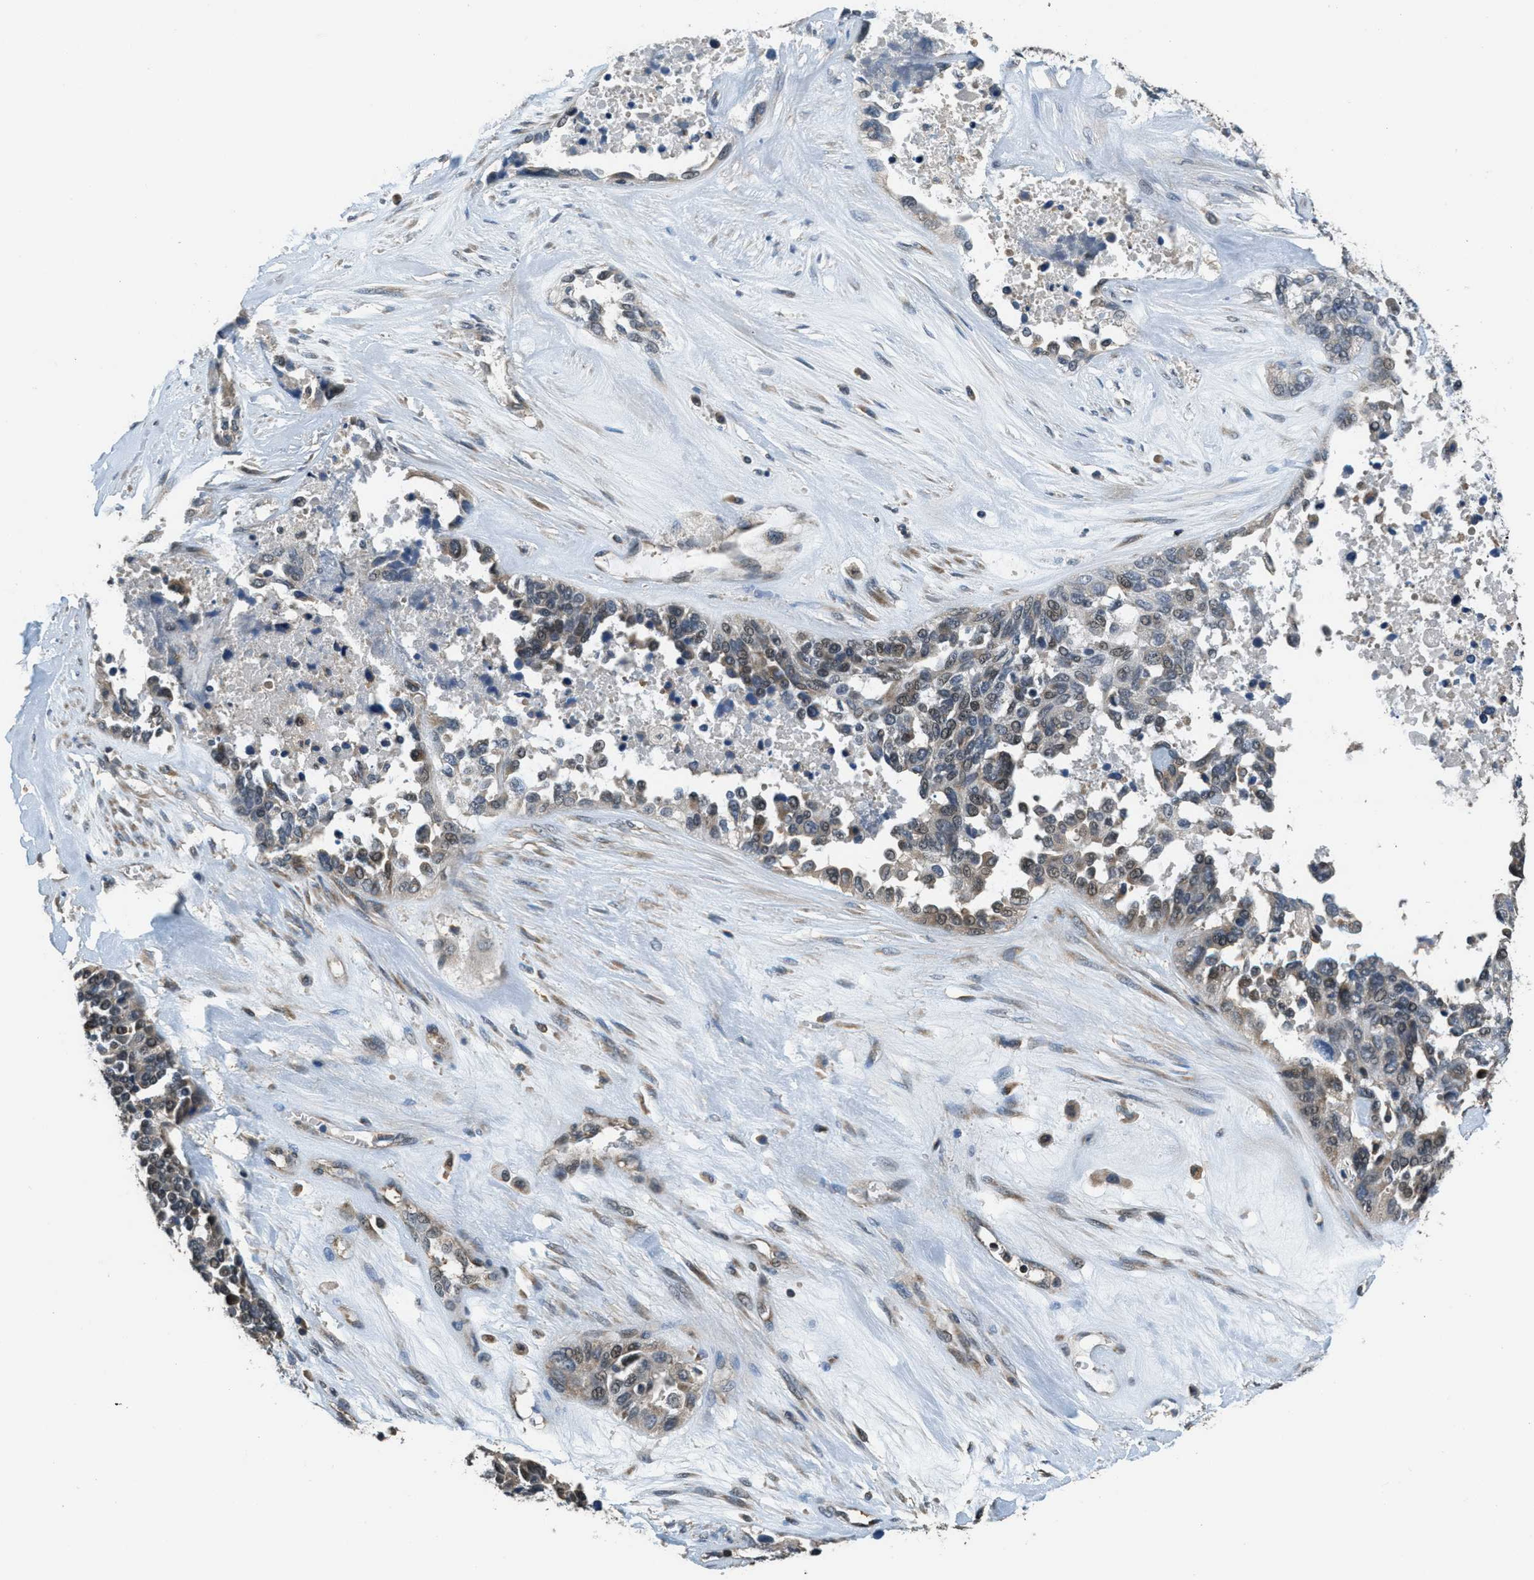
{"staining": {"intensity": "moderate", "quantity": "25%-75%", "location": "nuclear"}, "tissue": "ovarian cancer", "cell_type": "Tumor cells", "image_type": "cancer", "snomed": [{"axis": "morphology", "description": "Cystadenocarcinoma, serous, NOS"}, {"axis": "topography", "description": "Ovary"}], "caption": "A high-resolution photomicrograph shows IHC staining of ovarian cancer, which shows moderate nuclear positivity in about 25%-75% of tumor cells. (DAB = brown stain, brightfield microscopy at high magnification).", "gene": "NAT1", "patient": {"sex": "female", "age": 44}}